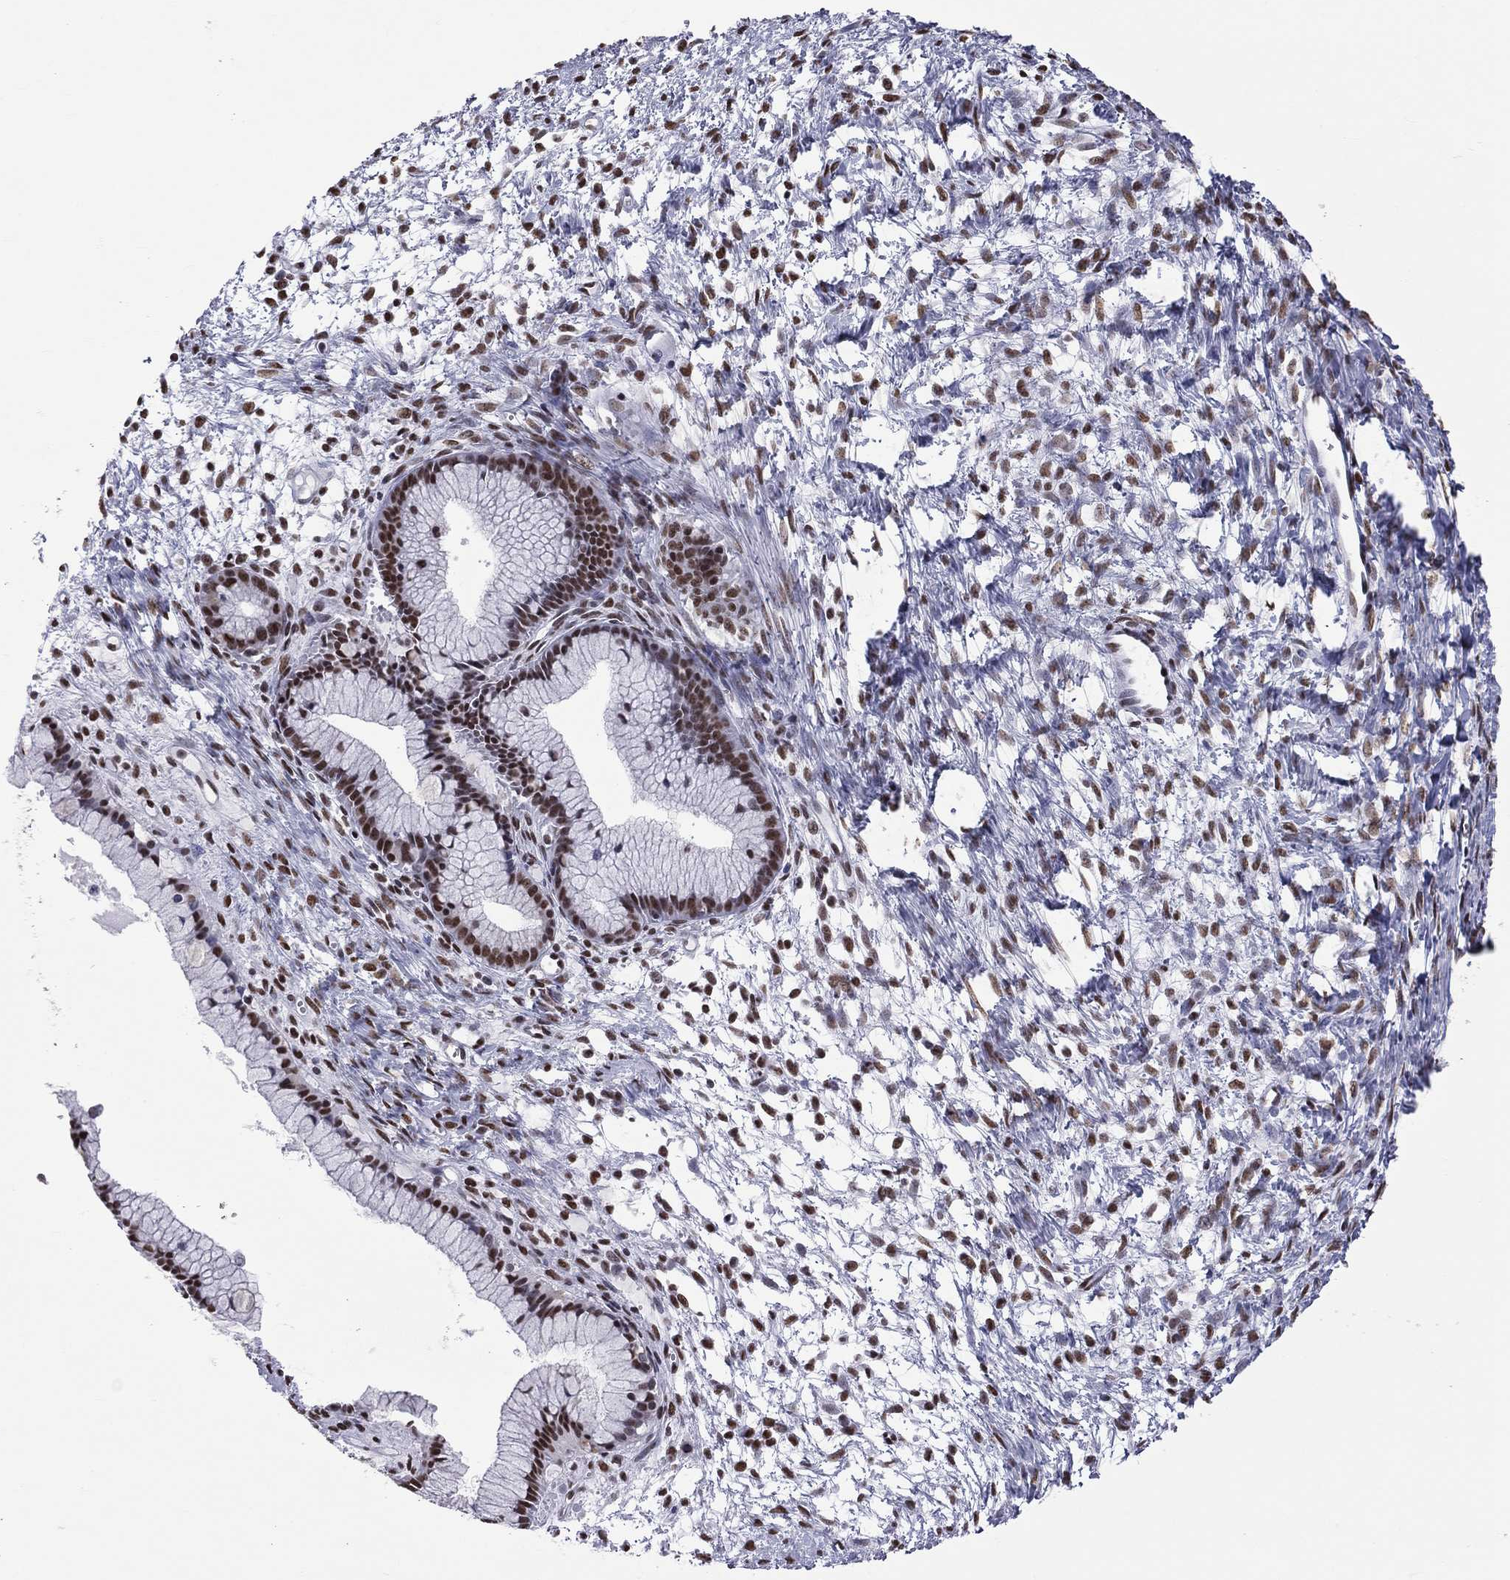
{"staining": {"intensity": "moderate", "quantity": ">75%", "location": "nuclear"}, "tissue": "ovarian cancer", "cell_type": "Tumor cells", "image_type": "cancer", "snomed": [{"axis": "morphology", "description": "Cystadenocarcinoma, mucinous, NOS"}, {"axis": "topography", "description": "Ovary"}], "caption": "A medium amount of moderate nuclear staining is present in about >75% of tumor cells in ovarian mucinous cystadenocarcinoma tissue.", "gene": "ZNF7", "patient": {"sex": "female", "age": 41}}